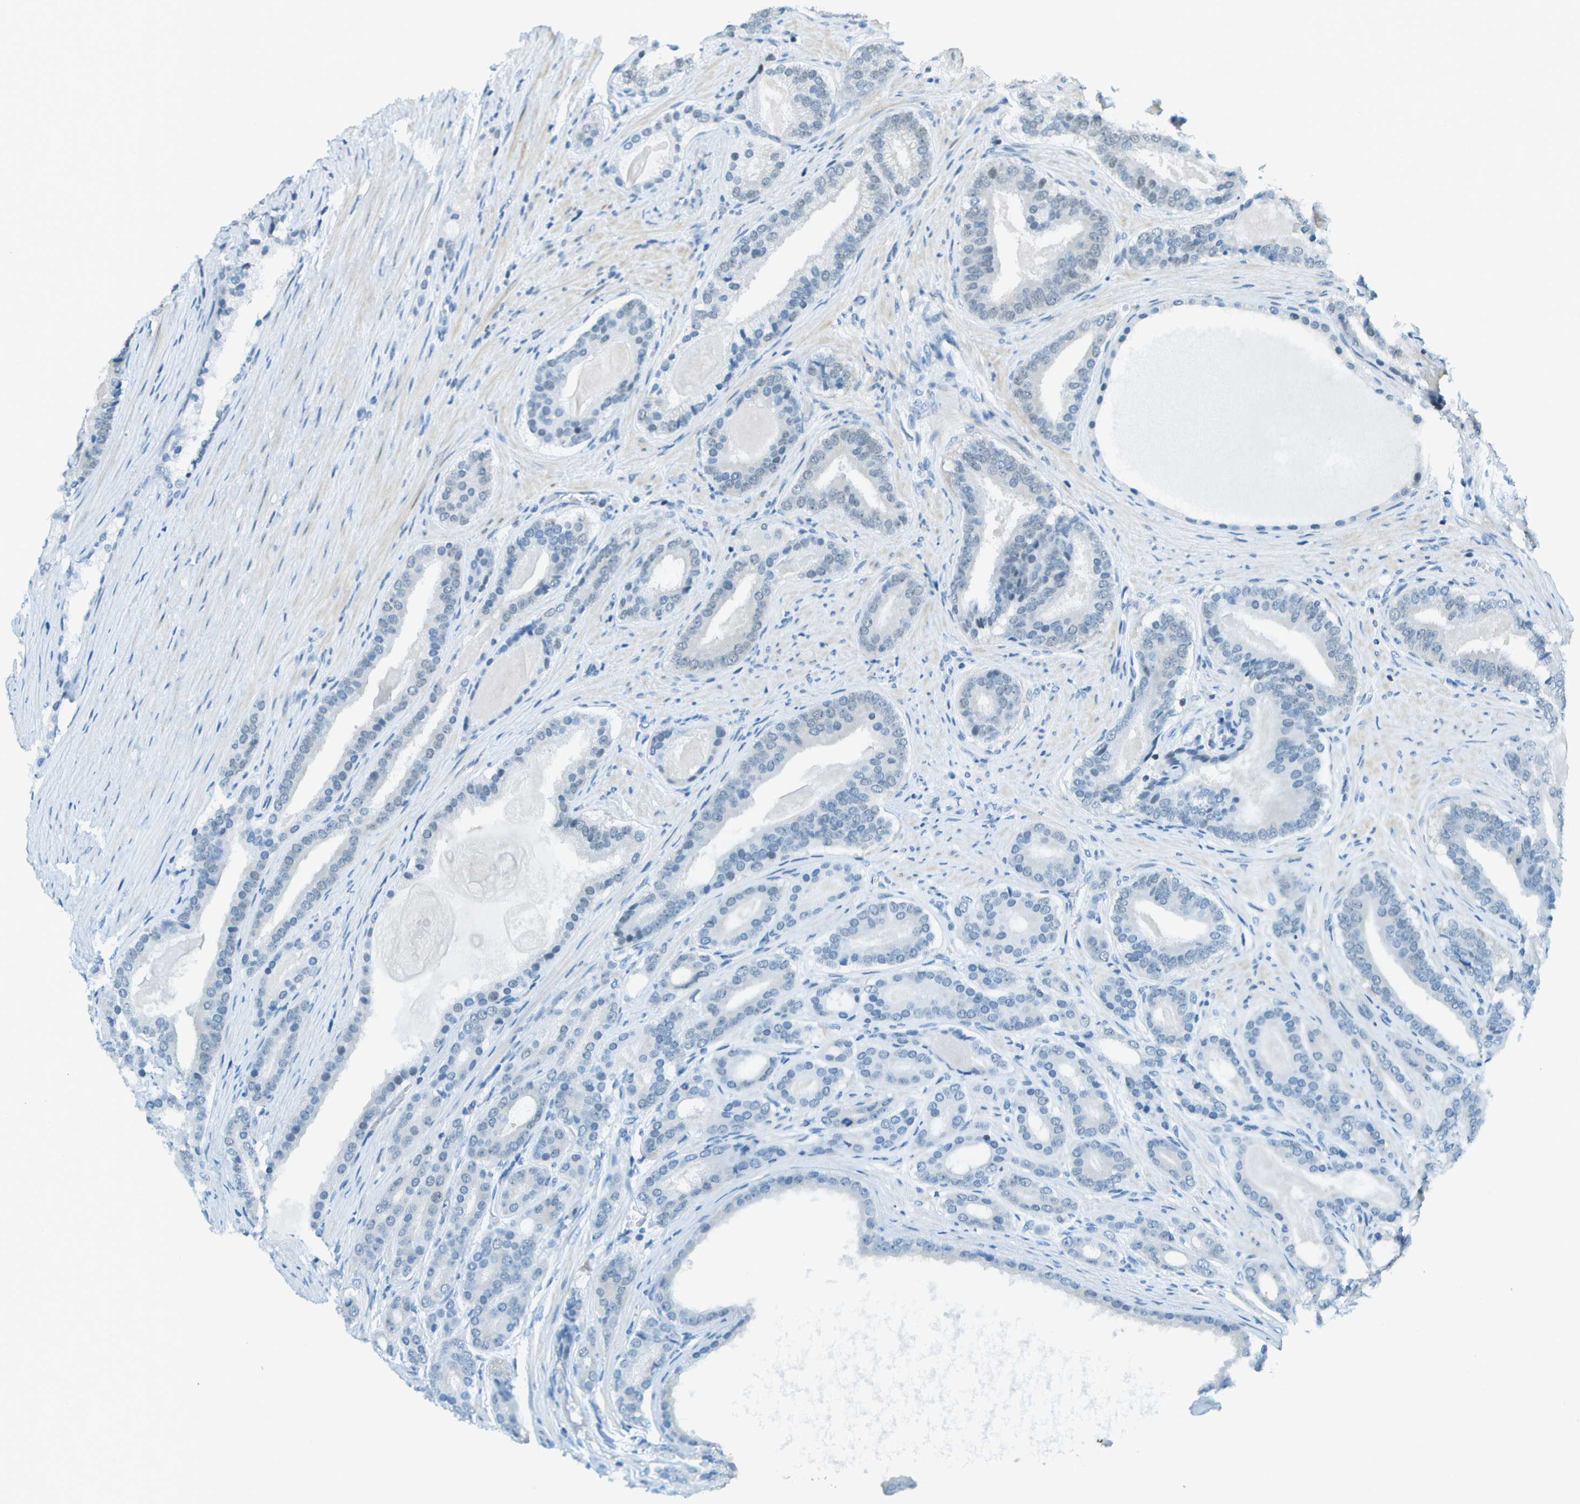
{"staining": {"intensity": "negative", "quantity": "none", "location": "none"}, "tissue": "prostate cancer", "cell_type": "Tumor cells", "image_type": "cancer", "snomed": [{"axis": "morphology", "description": "Adenocarcinoma, High grade"}, {"axis": "topography", "description": "Prostate"}], "caption": "Histopathology image shows no protein staining in tumor cells of prostate high-grade adenocarcinoma tissue. (Brightfield microscopy of DAB (3,3'-diaminobenzidine) immunohistochemistry at high magnification).", "gene": "NEK11", "patient": {"sex": "male", "age": 60}}